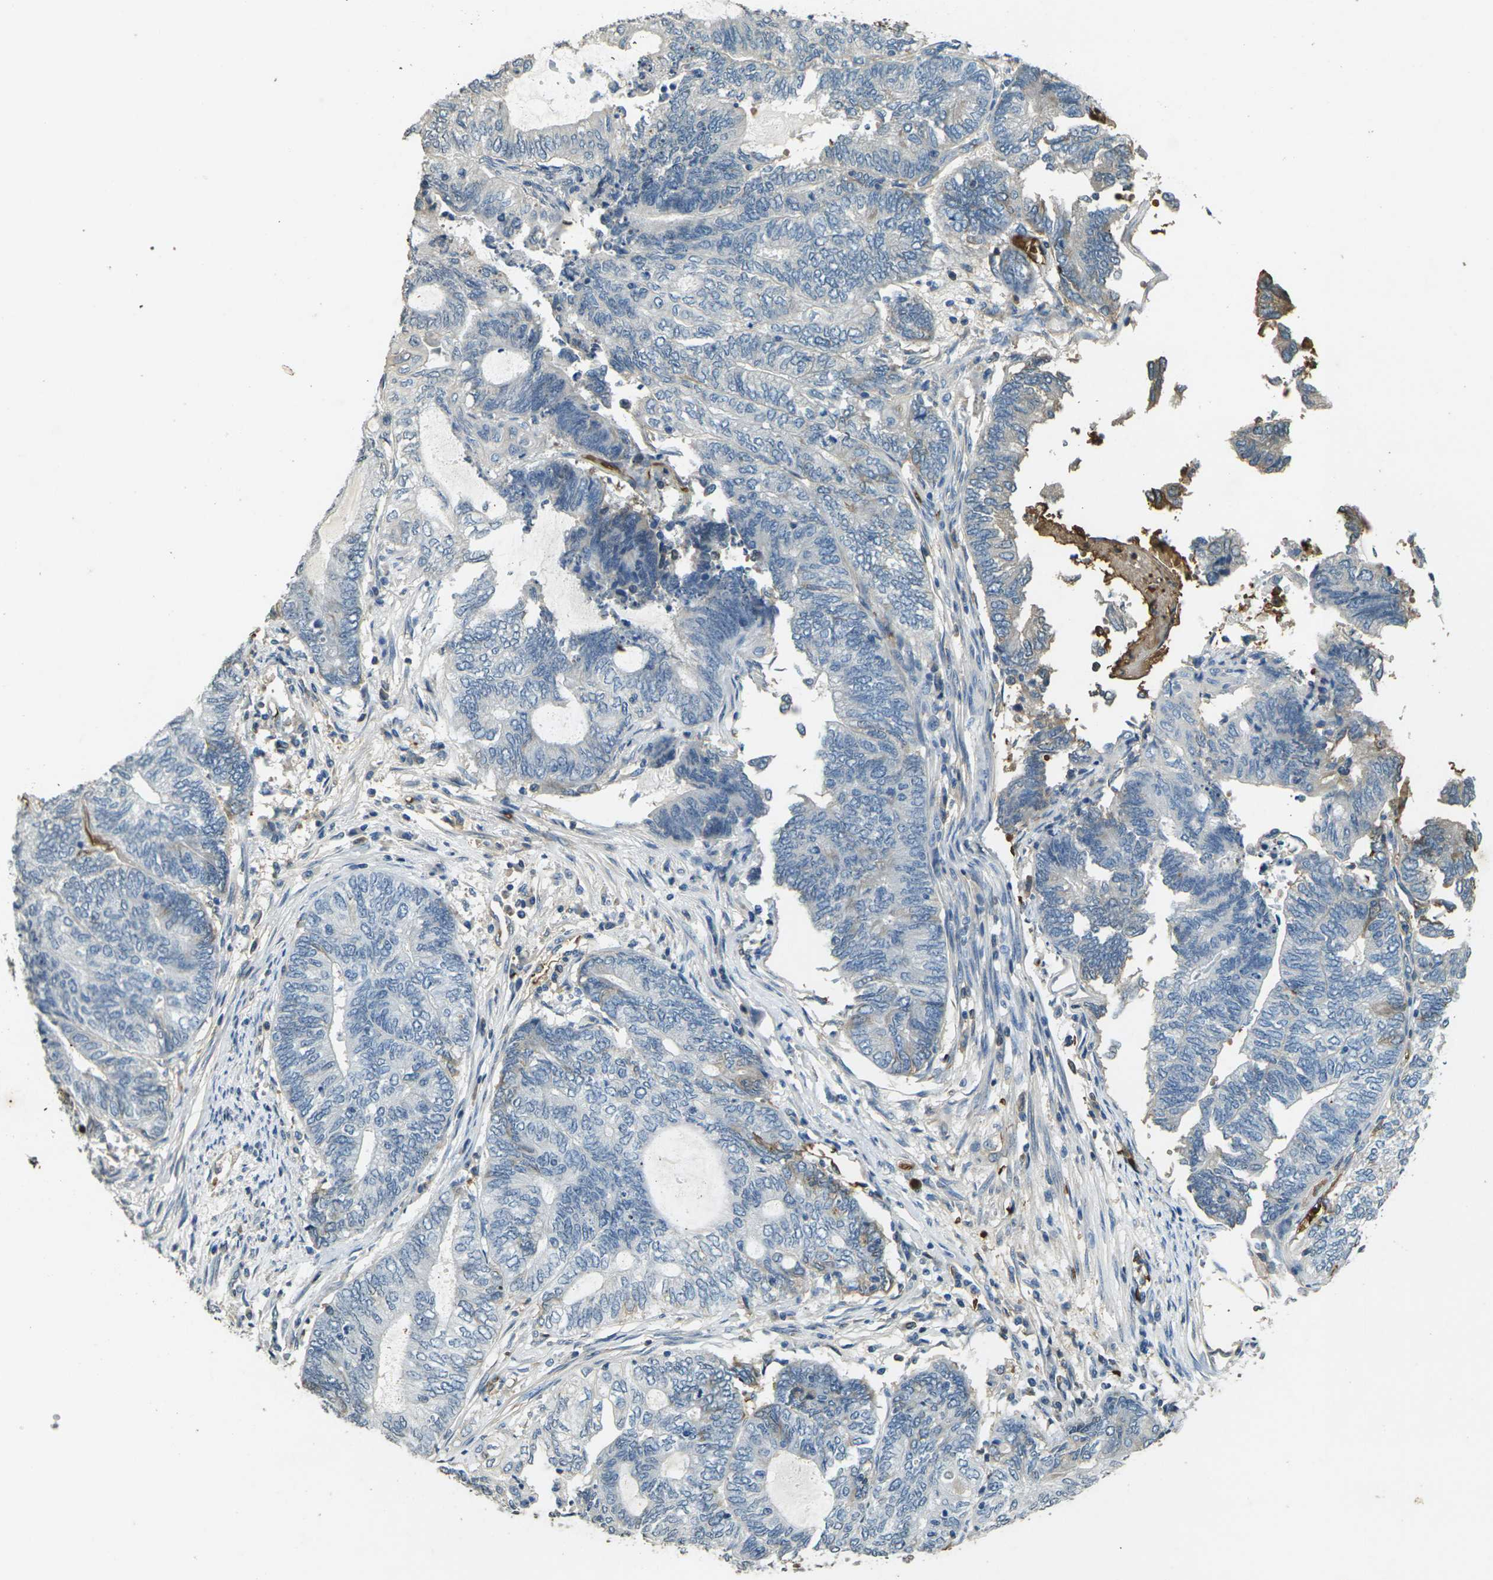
{"staining": {"intensity": "weak", "quantity": "<25%", "location": "cytoplasmic/membranous"}, "tissue": "endometrial cancer", "cell_type": "Tumor cells", "image_type": "cancer", "snomed": [{"axis": "morphology", "description": "Adenocarcinoma, NOS"}, {"axis": "topography", "description": "Uterus"}, {"axis": "topography", "description": "Endometrium"}], "caption": "A histopathology image of human adenocarcinoma (endometrial) is negative for staining in tumor cells. Nuclei are stained in blue.", "gene": "HBB", "patient": {"sex": "female", "age": 70}}